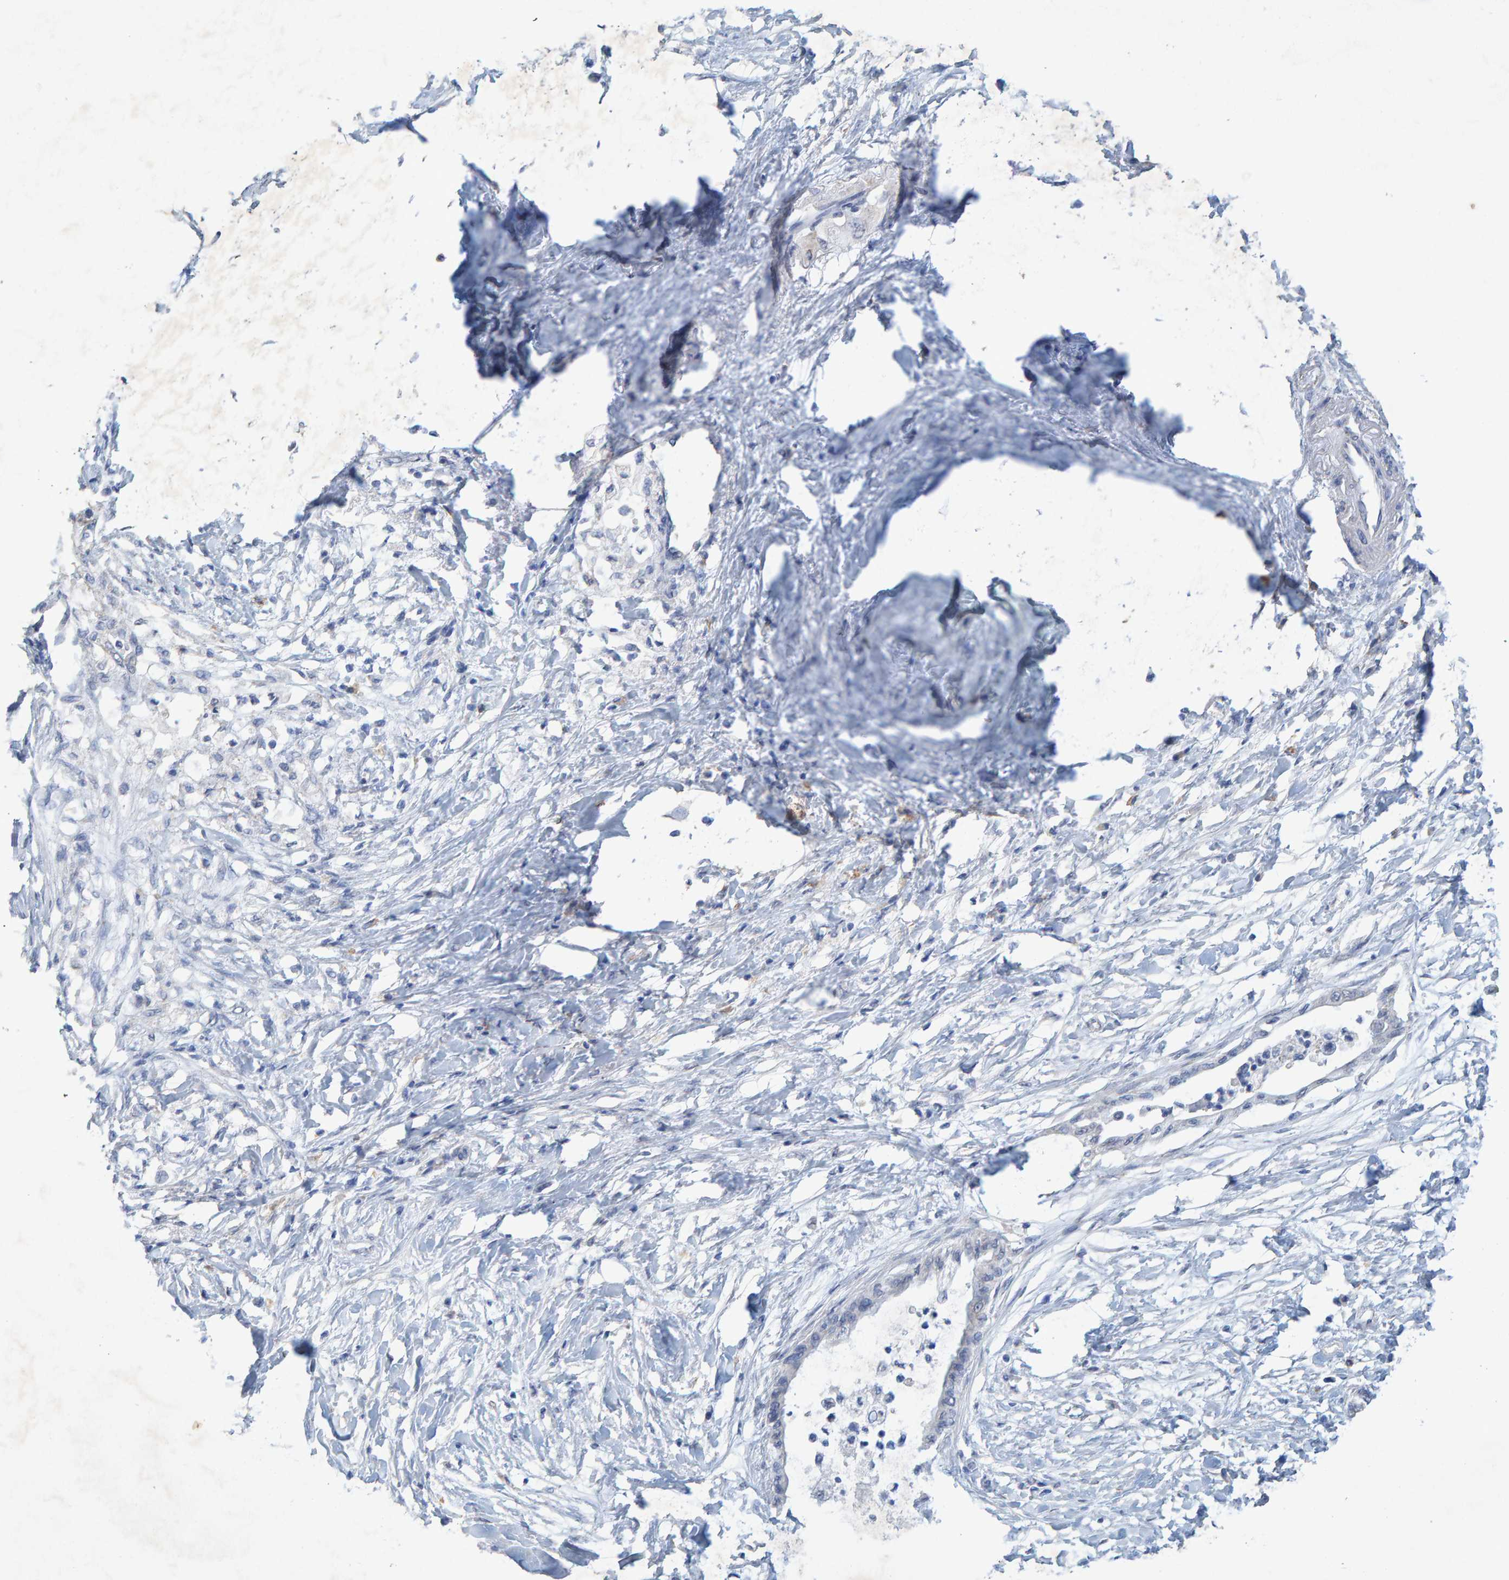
{"staining": {"intensity": "negative", "quantity": "none", "location": "none"}, "tissue": "pancreatic cancer", "cell_type": "Tumor cells", "image_type": "cancer", "snomed": [{"axis": "morphology", "description": "Normal tissue, NOS"}, {"axis": "morphology", "description": "Adenocarcinoma, NOS"}, {"axis": "topography", "description": "Pancreas"}, {"axis": "topography", "description": "Duodenum"}], "caption": "An IHC image of pancreatic cancer is shown. There is no staining in tumor cells of pancreatic cancer. Brightfield microscopy of IHC stained with DAB (brown) and hematoxylin (blue), captured at high magnification.", "gene": "CTH", "patient": {"sex": "female", "age": 60}}